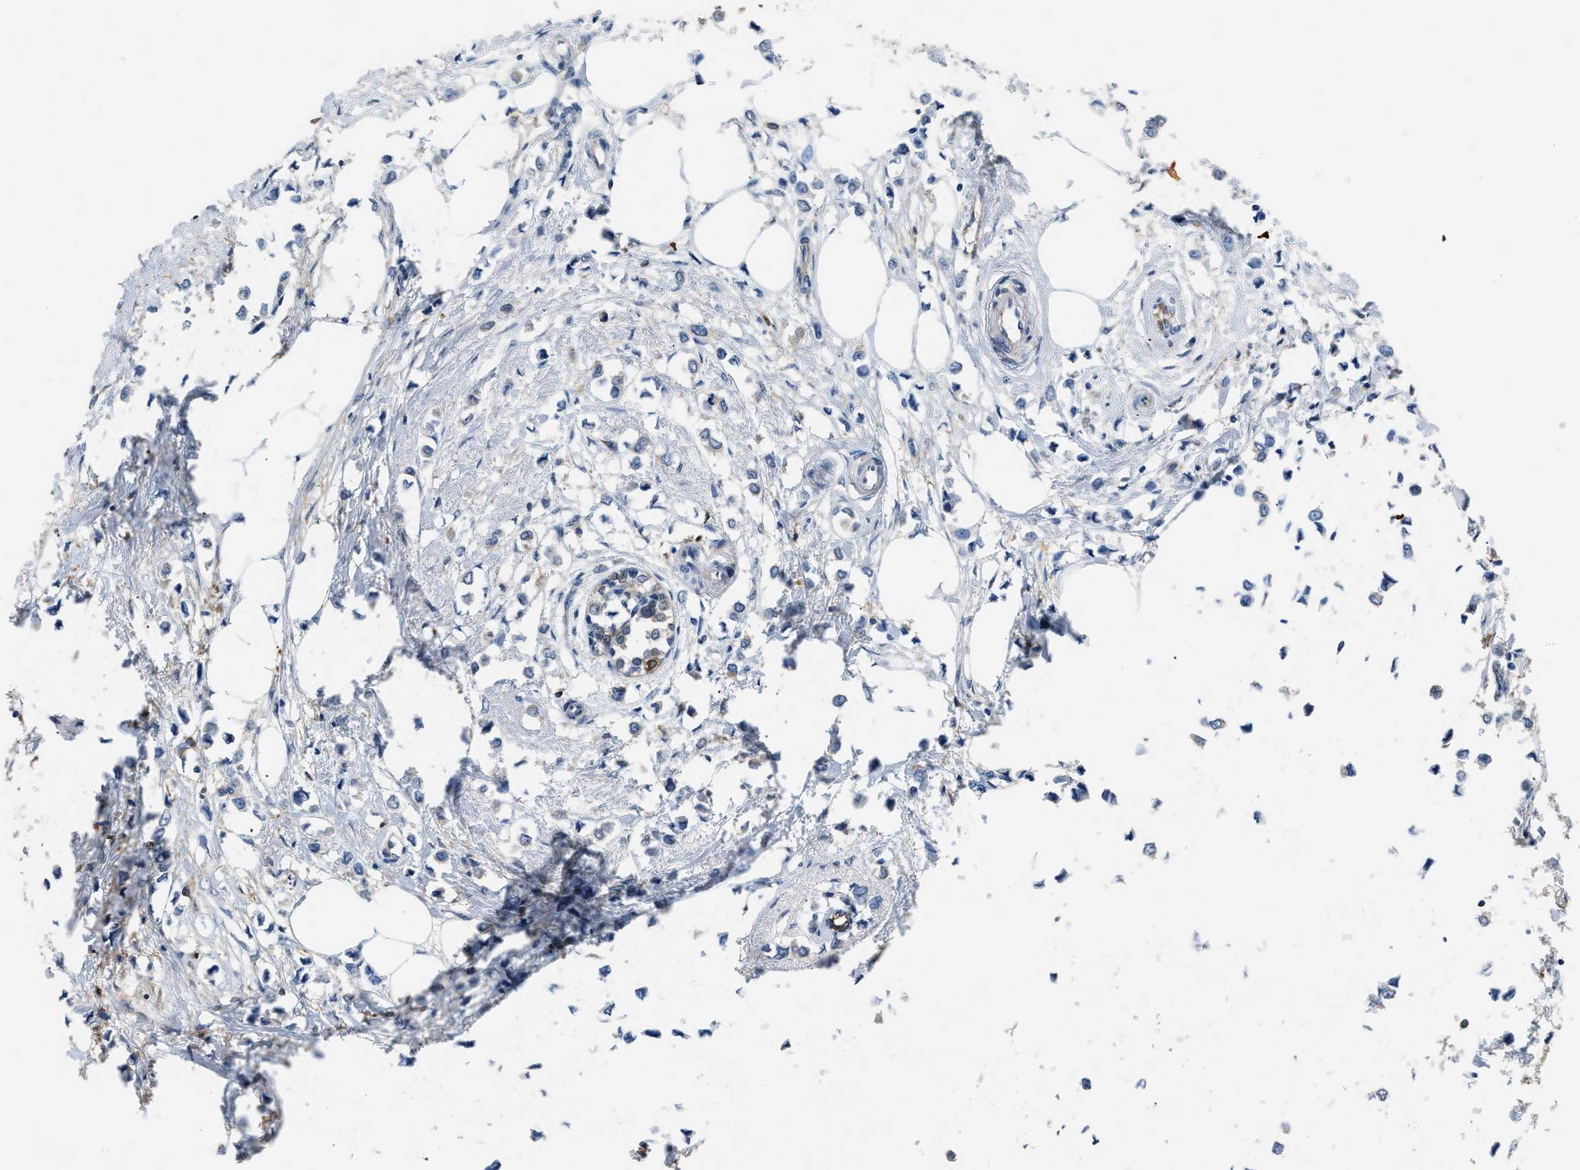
{"staining": {"intensity": "negative", "quantity": "none", "location": "none"}, "tissue": "breast cancer", "cell_type": "Tumor cells", "image_type": "cancer", "snomed": [{"axis": "morphology", "description": "Lobular carcinoma"}, {"axis": "topography", "description": "Breast"}], "caption": "Tumor cells show no significant staining in breast lobular carcinoma.", "gene": "PKM", "patient": {"sex": "female", "age": 51}}